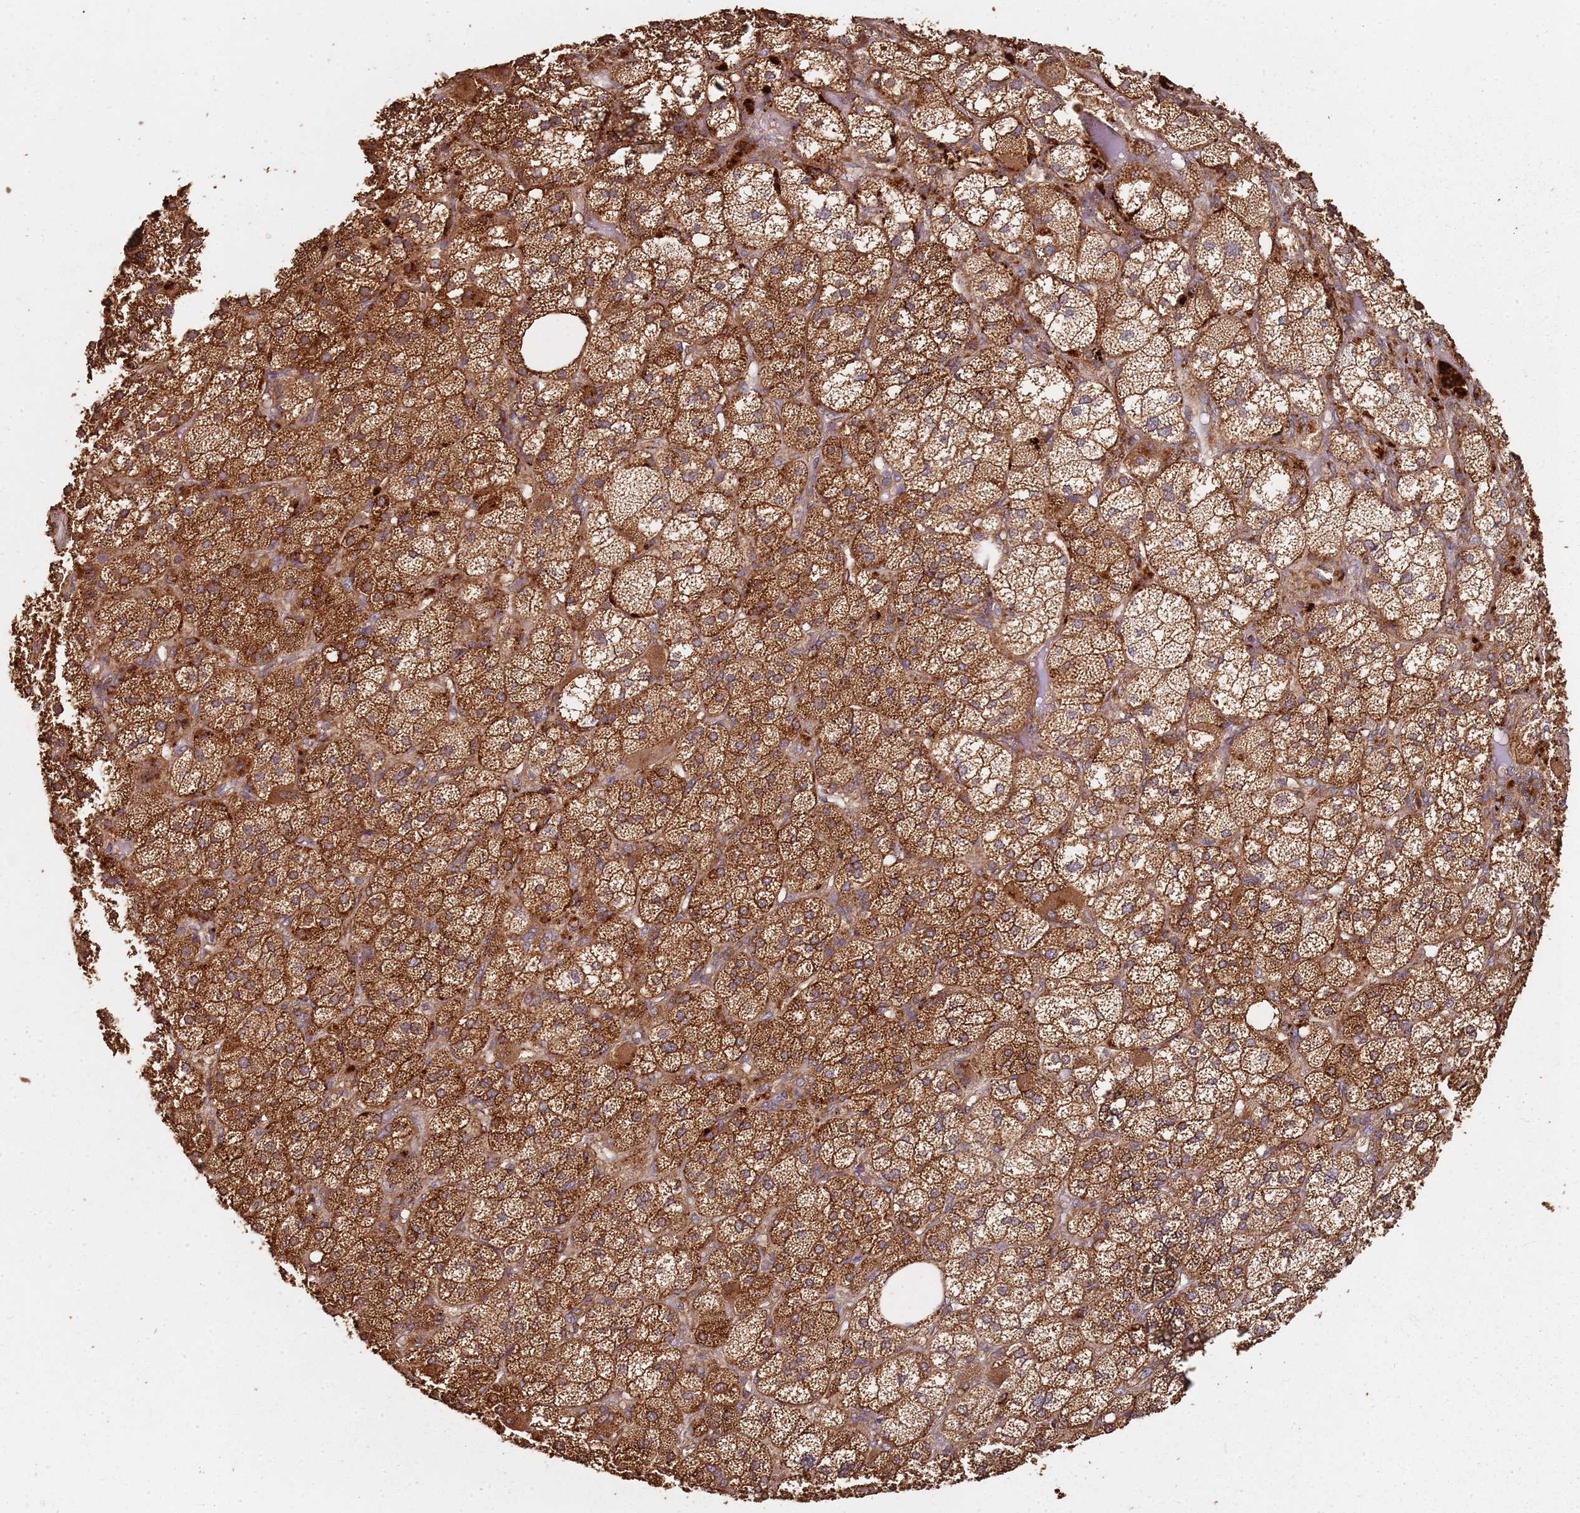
{"staining": {"intensity": "strong", "quantity": ">75%", "location": "cytoplasmic/membranous"}, "tissue": "adrenal gland", "cell_type": "Glandular cells", "image_type": "normal", "snomed": [{"axis": "morphology", "description": "Normal tissue, NOS"}, {"axis": "topography", "description": "Adrenal gland"}], "caption": "Immunohistochemical staining of normal human adrenal gland exhibits >75% levels of strong cytoplasmic/membranous protein expression in about >75% of glandular cells.", "gene": "SCGB2B2", "patient": {"sex": "female", "age": 61}}